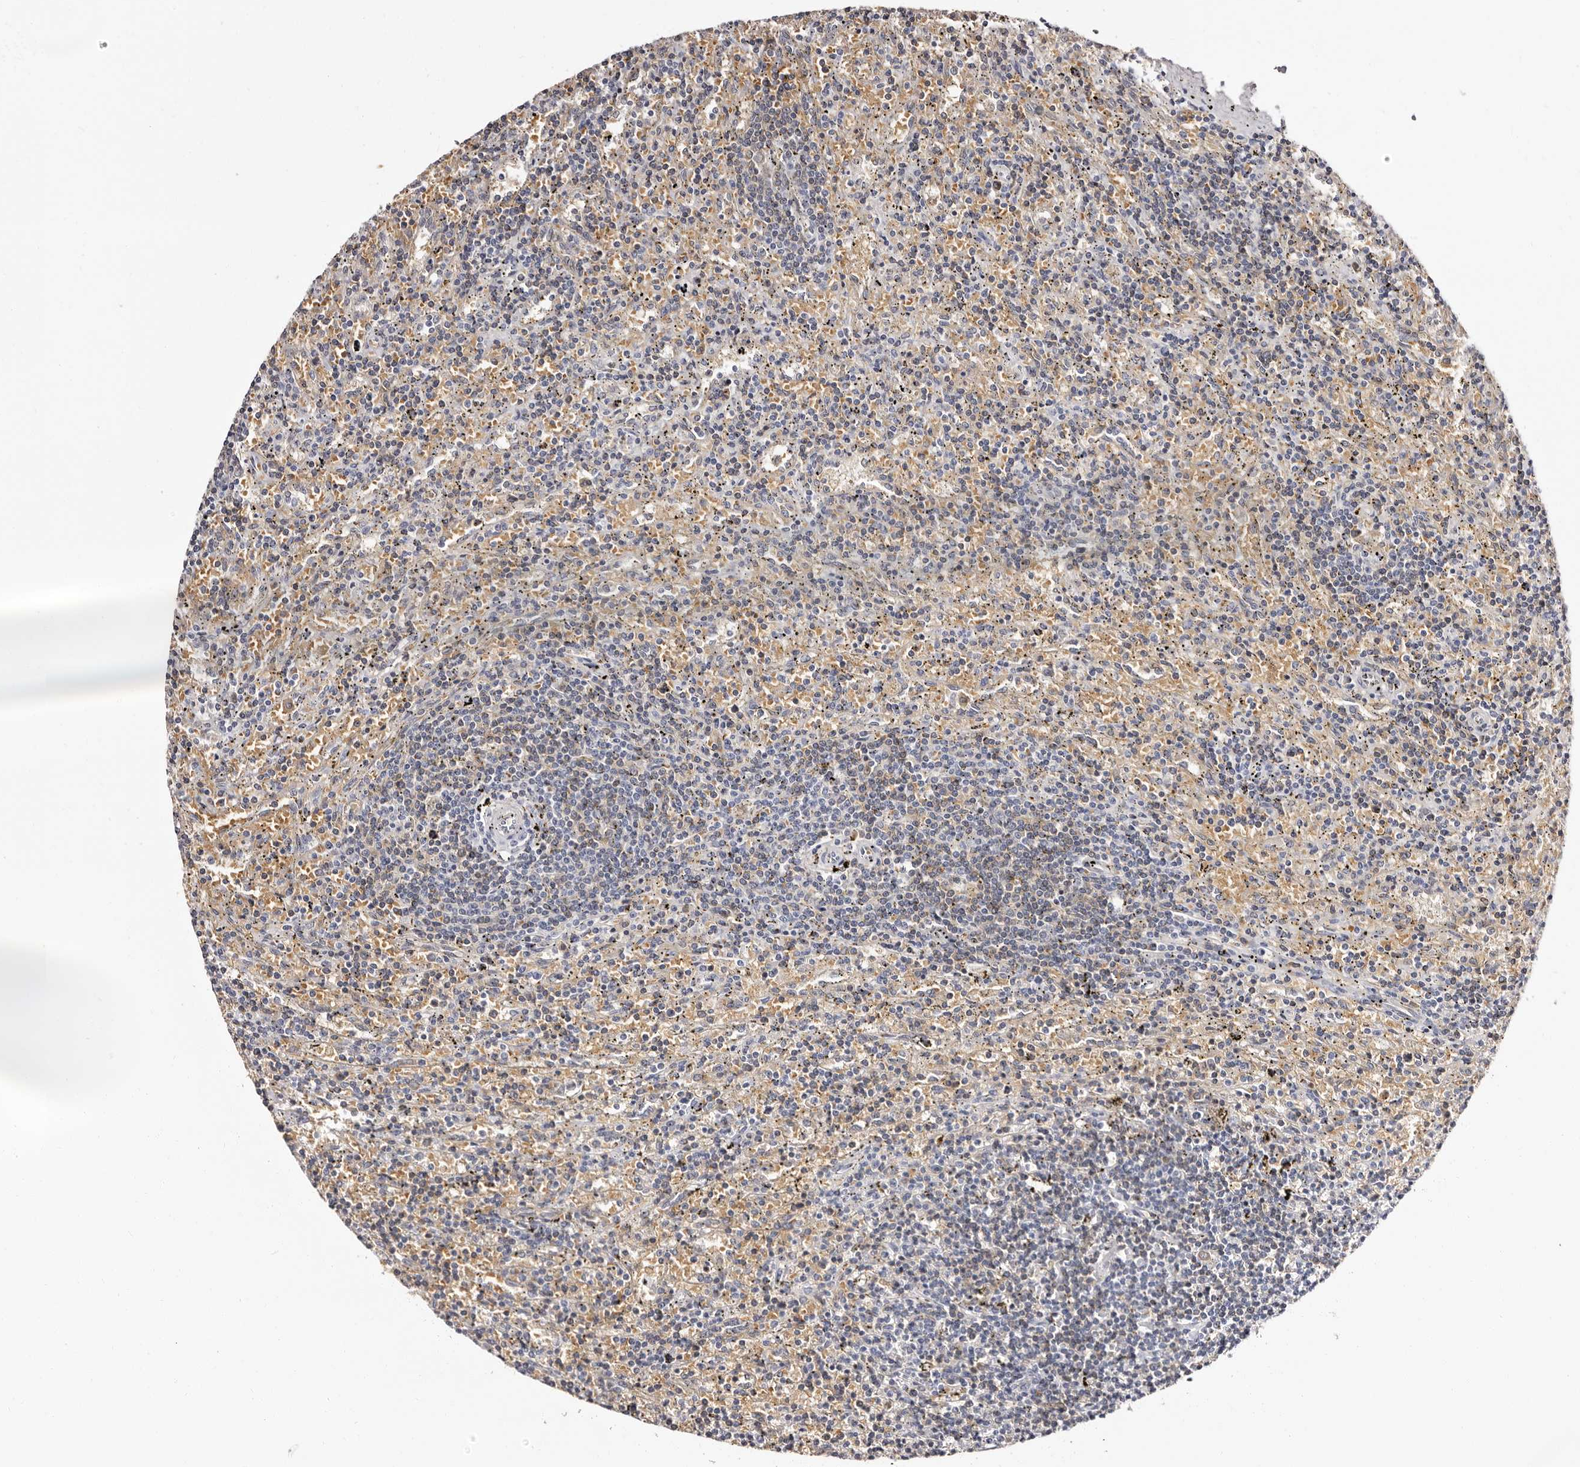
{"staining": {"intensity": "negative", "quantity": "none", "location": "none"}, "tissue": "lymphoma", "cell_type": "Tumor cells", "image_type": "cancer", "snomed": [{"axis": "morphology", "description": "Malignant lymphoma, non-Hodgkin's type, Low grade"}, {"axis": "topography", "description": "Spleen"}], "caption": "Image shows no significant protein staining in tumor cells of low-grade malignant lymphoma, non-Hodgkin's type. (Stains: DAB immunohistochemistry (IHC) with hematoxylin counter stain, Microscopy: brightfield microscopy at high magnification).", "gene": "BPGM", "patient": {"sex": "male", "age": 76}}